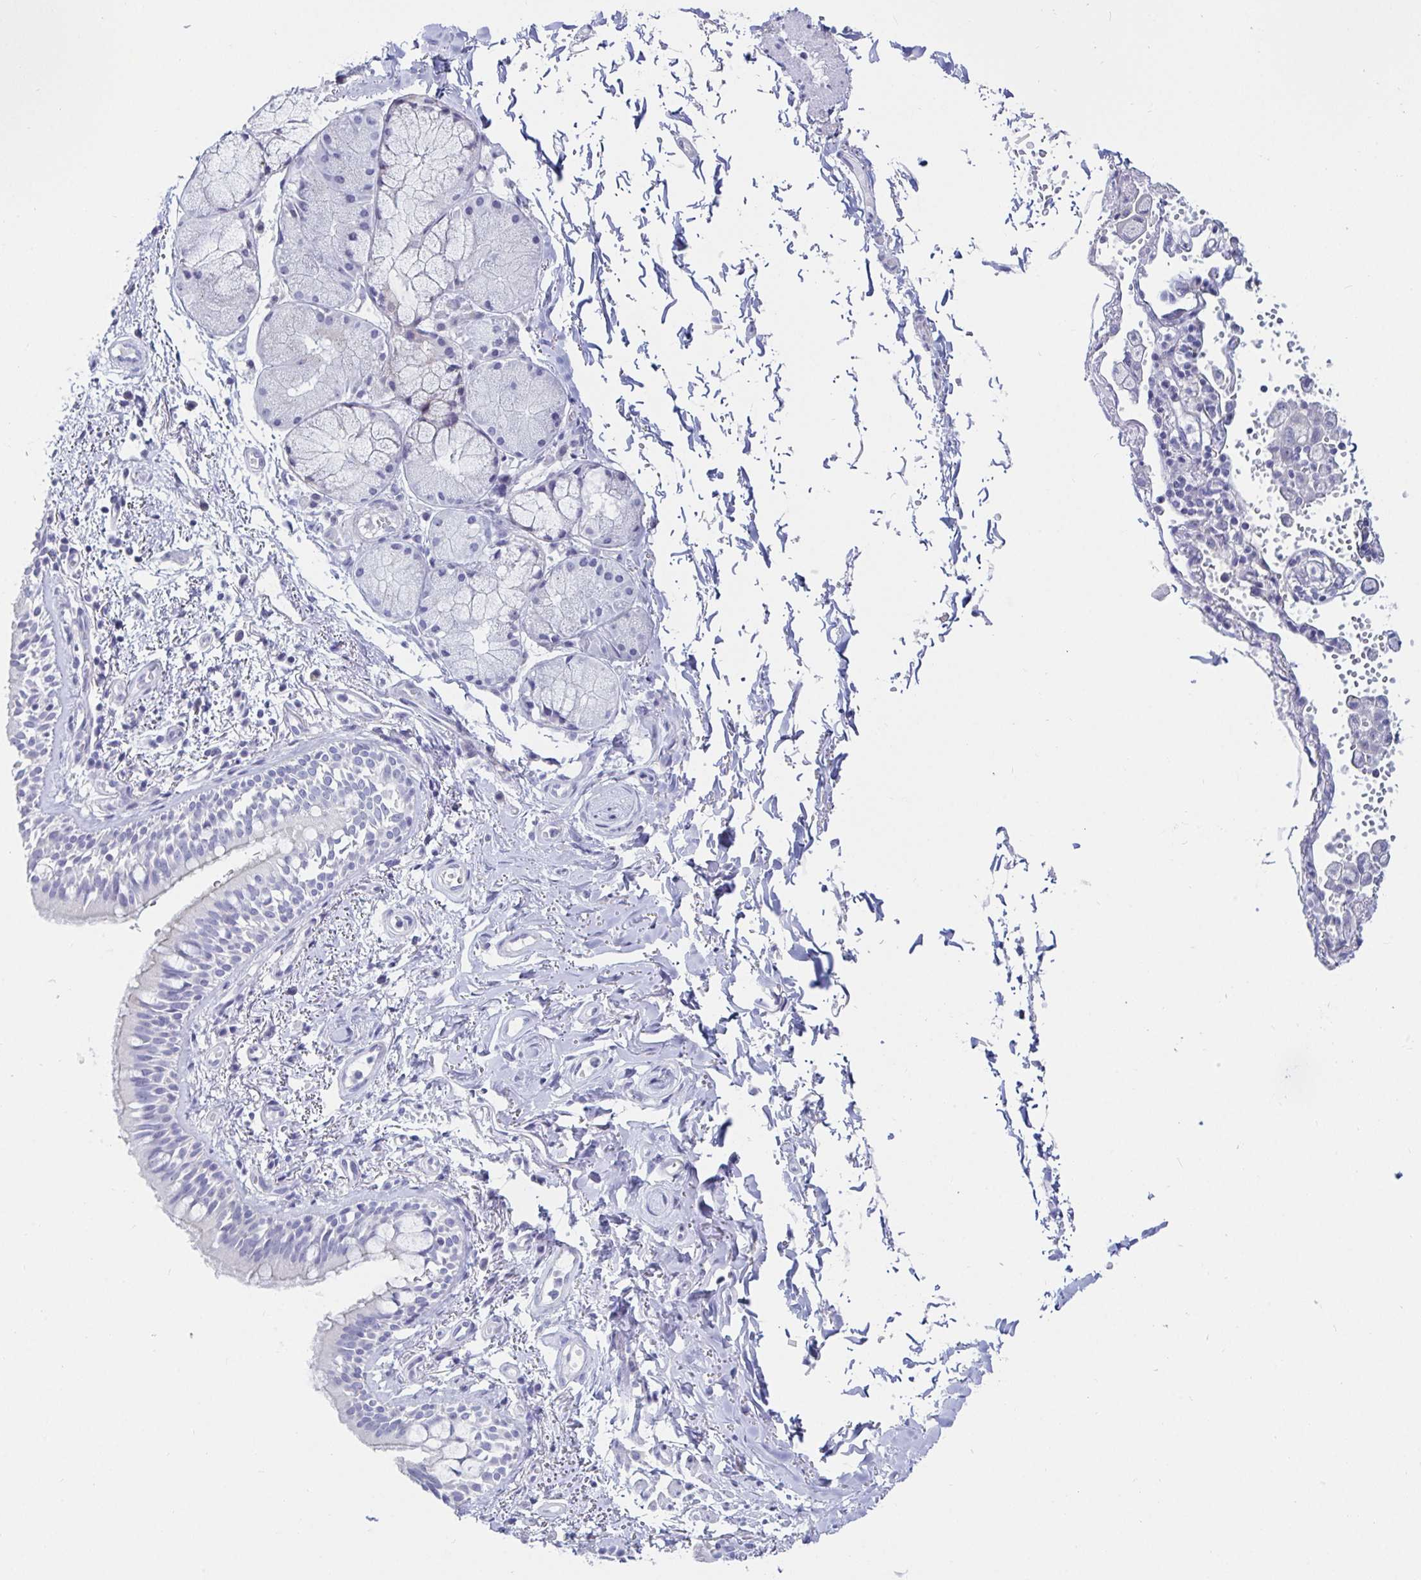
{"staining": {"intensity": "negative", "quantity": "none", "location": "none"}, "tissue": "bronchus", "cell_type": "Respiratory epithelial cells", "image_type": "normal", "snomed": [{"axis": "morphology", "description": "Normal tissue, NOS"}, {"axis": "topography", "description": "Lymph node"}, {"axis": "topography", "description": "Cartilage tissue"}, {"axis": "topography", "description": "Bronchus"}], "caption": "A high-resolution micrograph shows IHC staining of normal bronchus, which demonstrates no significant positivity in respiratory epithelial cells.", "gene": "OR10K1", "patient": {"sex": "female", "age": 70}}